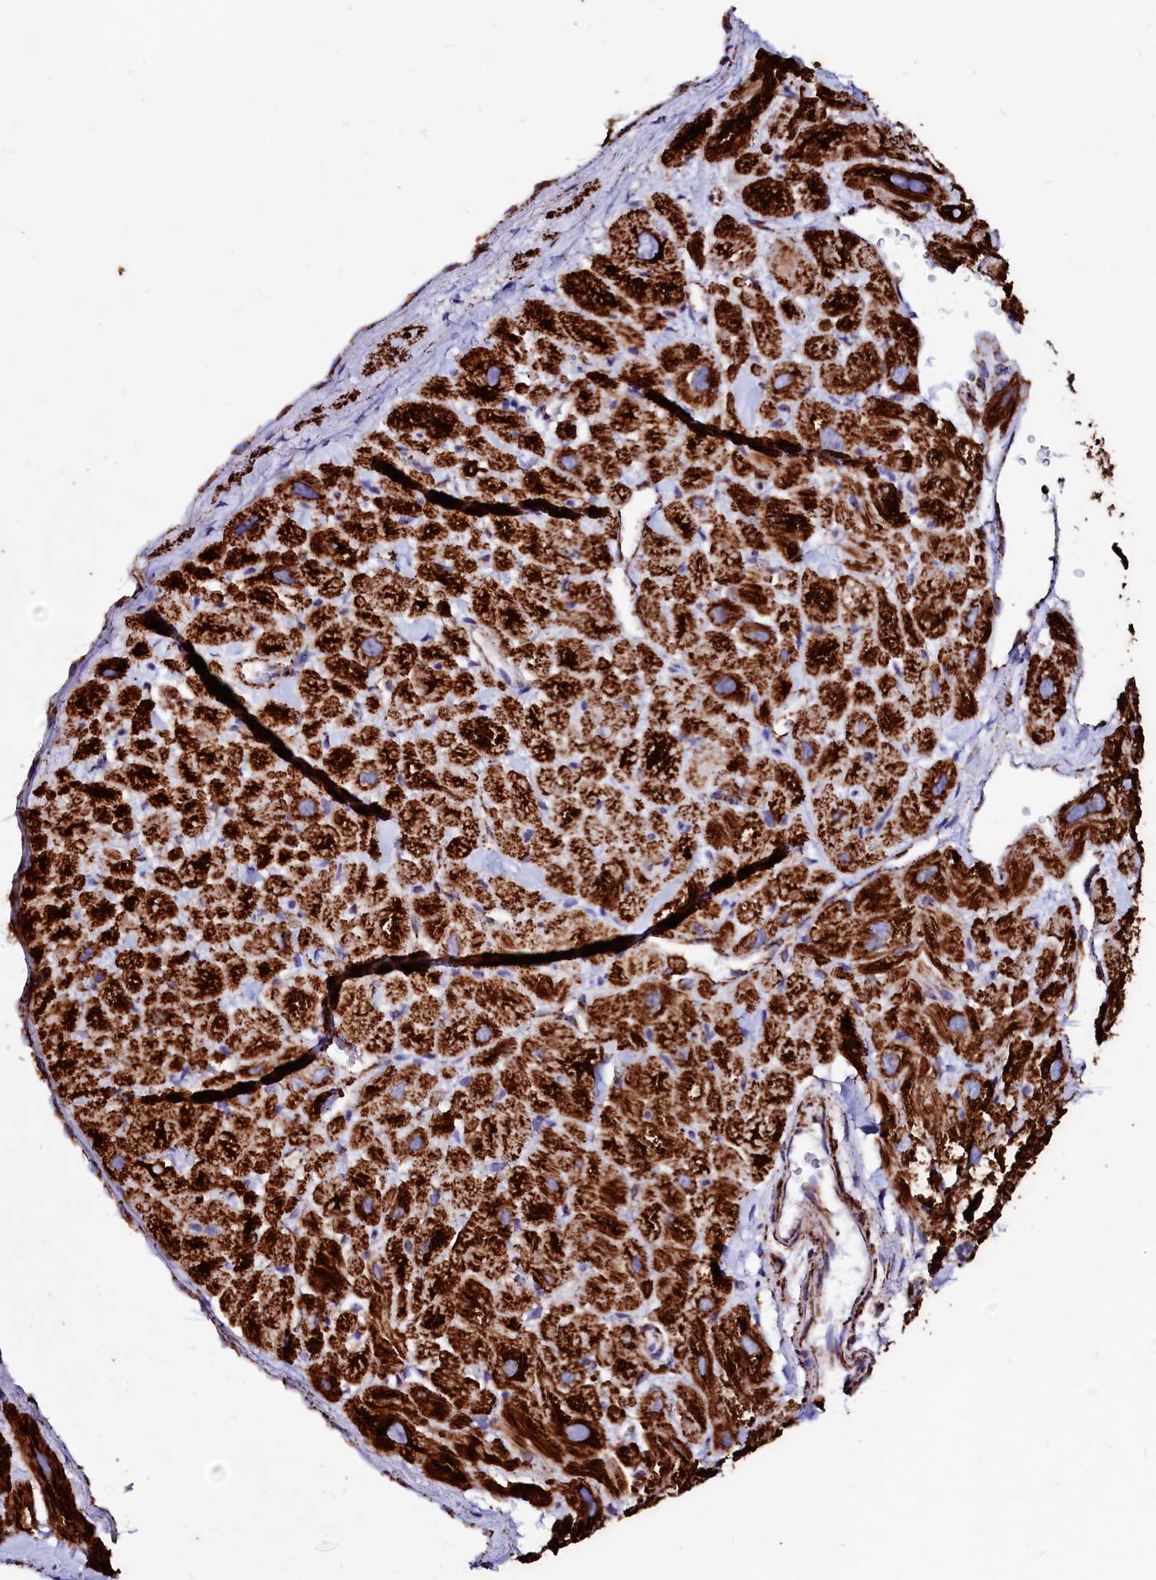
{"staining": {"intensity": "strong", "quantity": ">75%", "location": "cytoplasmic/membranous"}, "tissue": "heart muscle", "cell_type": "Cardiomyocytes", "image_type": "normal", "snomed": [{"axis": "morphology", "description": "Normal tissue, NOS"}, {"axis": "topography", "description": "Heart"}], "caption": "Human heart muscle stained with a brown dye demonstrates strong cytoplasmic/membranous positive expression in approximately >75% of cardiomyocytes.", "gene": "MAOB", "patient": {"sex": "male", "age": 49}}